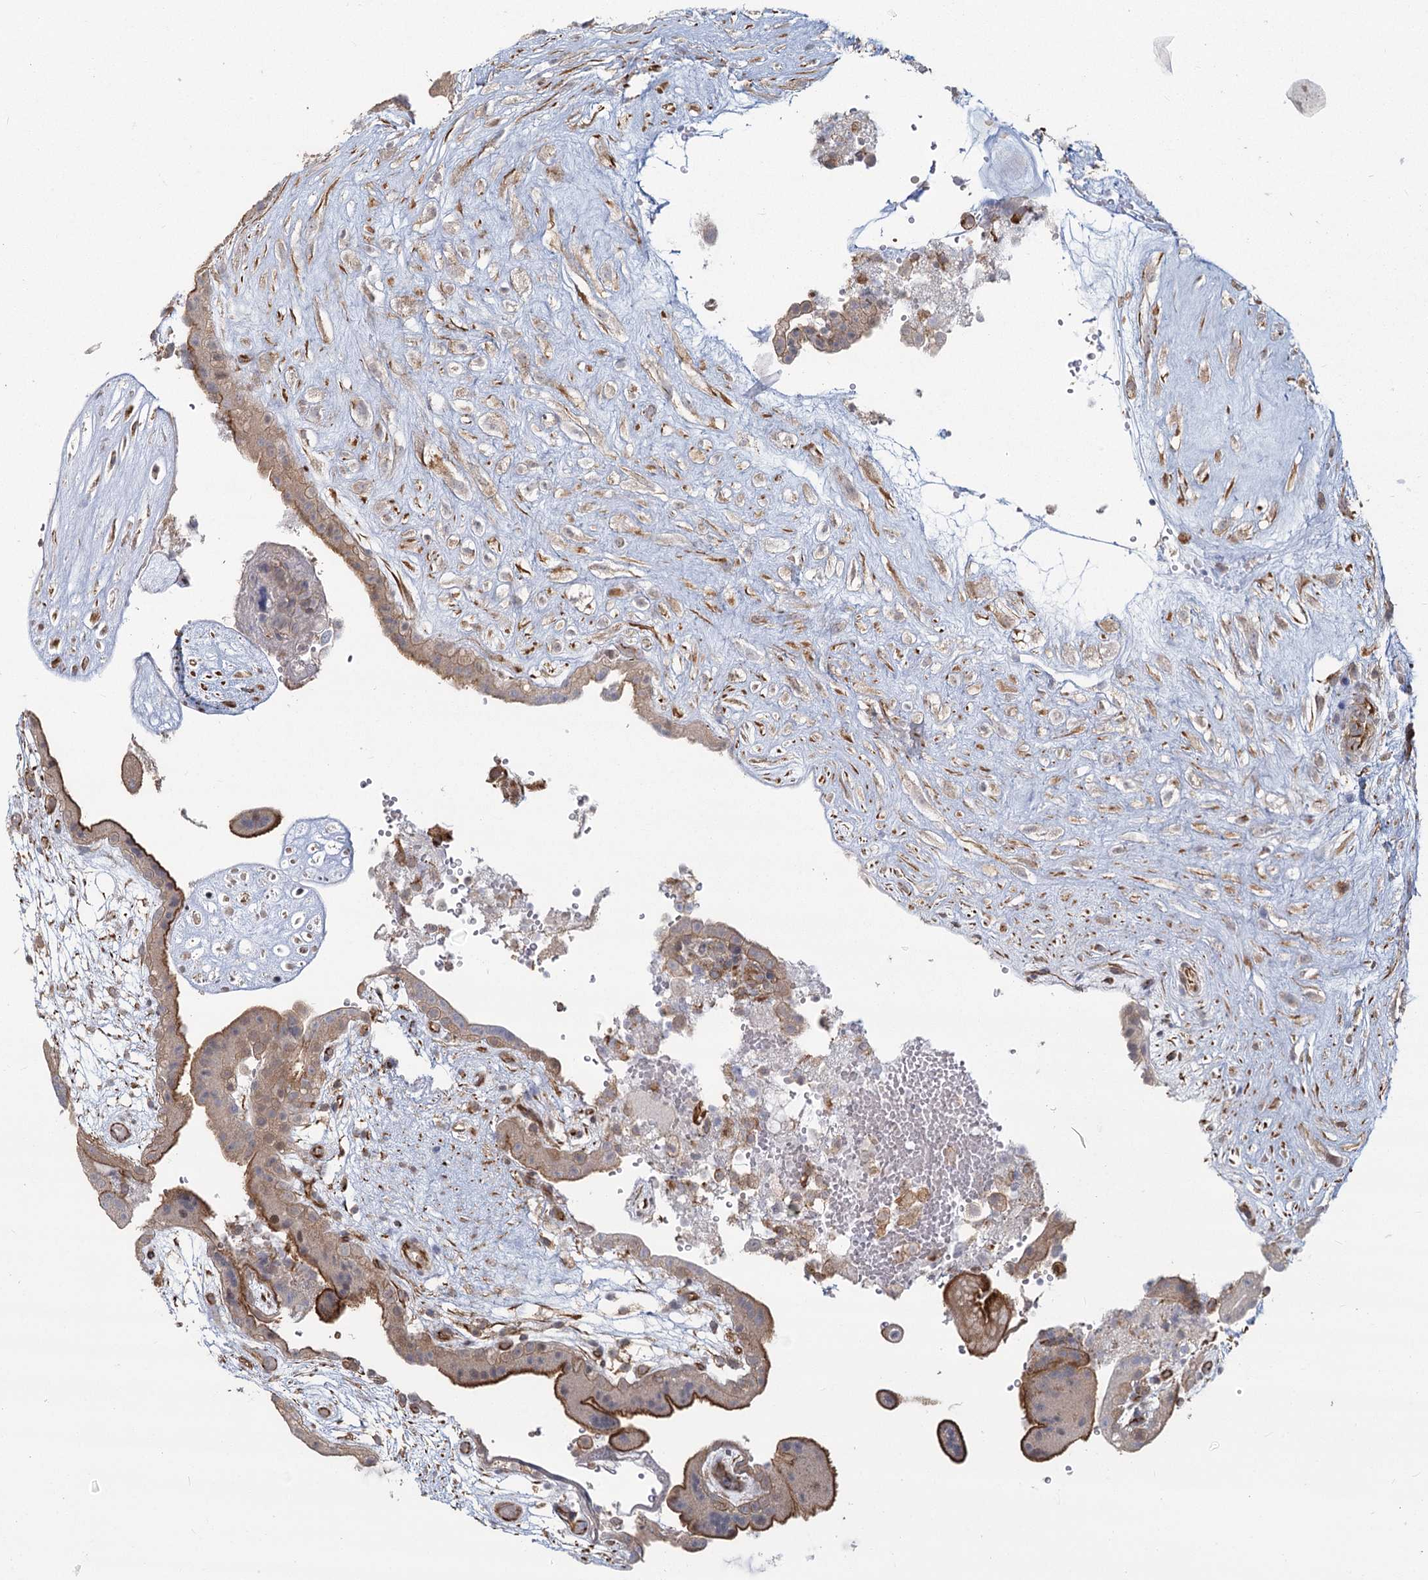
{"staining": {"intensity": "weak", "quantity": ">75%", "location": "cytoplasmic/membranous"}, "tissue": "placenta", "cell_type": "Decidual cells", "image_type": "normal", "snomed": [{"axis": "morphology", "description": "Normal tissue, NOS"}, {"axis": "topography", "description": "Placenta"}], "caption": "Weak cytoplasmic/membranous expression for a protein is seen in approximately >75% of decidual cells of normal placenta using immunohistochemistry.", "gene": "AP2M1", "patient": {"sex": "female", "age": 18}}